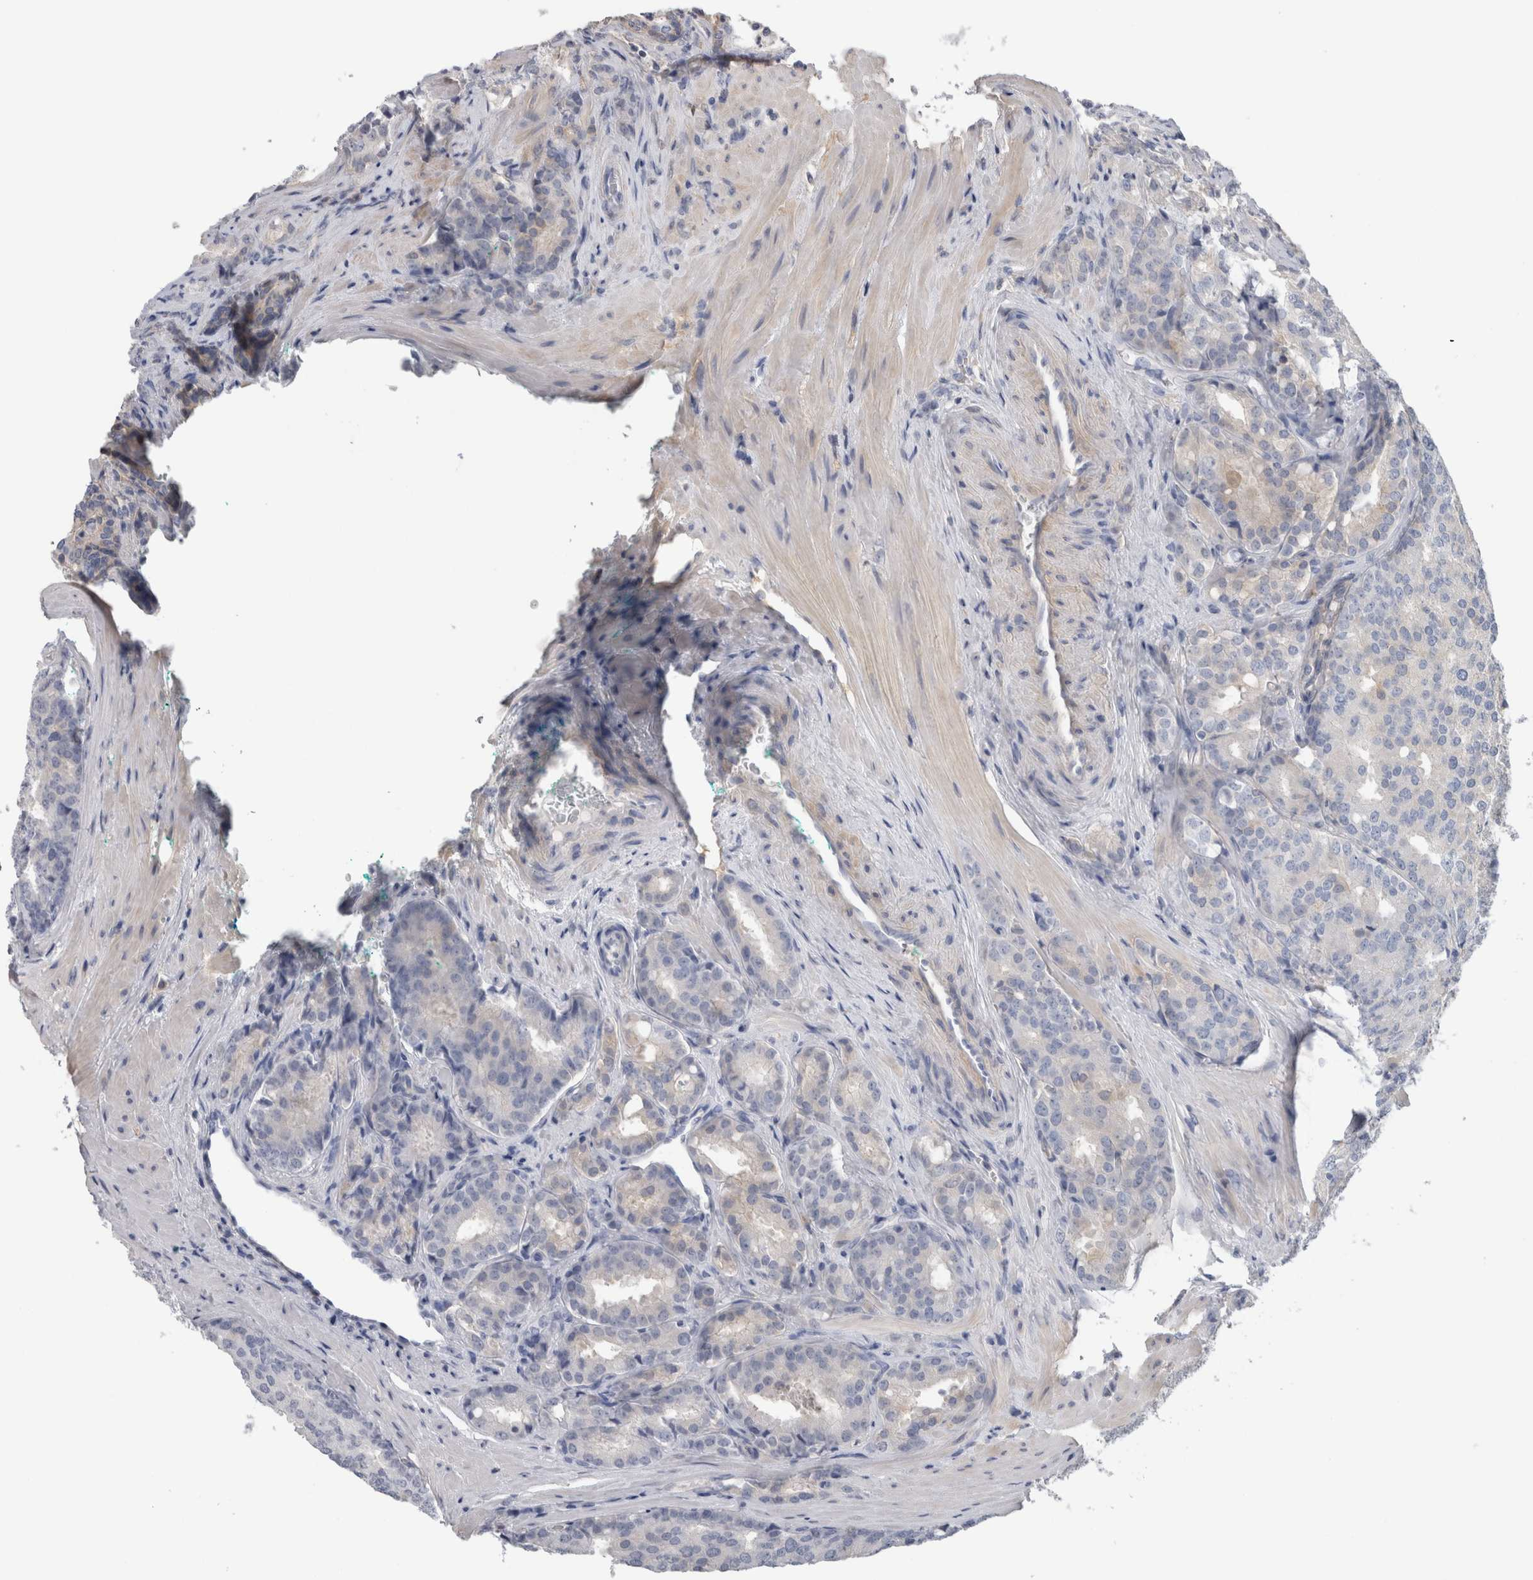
{"staining": {"intensity": "negative", "quantity": "none", "location": "none"}, "tissue": "prostate cancer", "cell_type": "Tumor cells", "image_type": "cancer", "snomed": [{"axis": "morphology", "description": "Adenocarcinoma, High grade"}, {"axis": "topography", "description": "Prostate"}], "caption": "Tumor cells show no significant staining in prostate cancer (high-grade adenocarcinoma).", "gene": "SCRN1", "patient": {"sex": "male", "age": 50}}